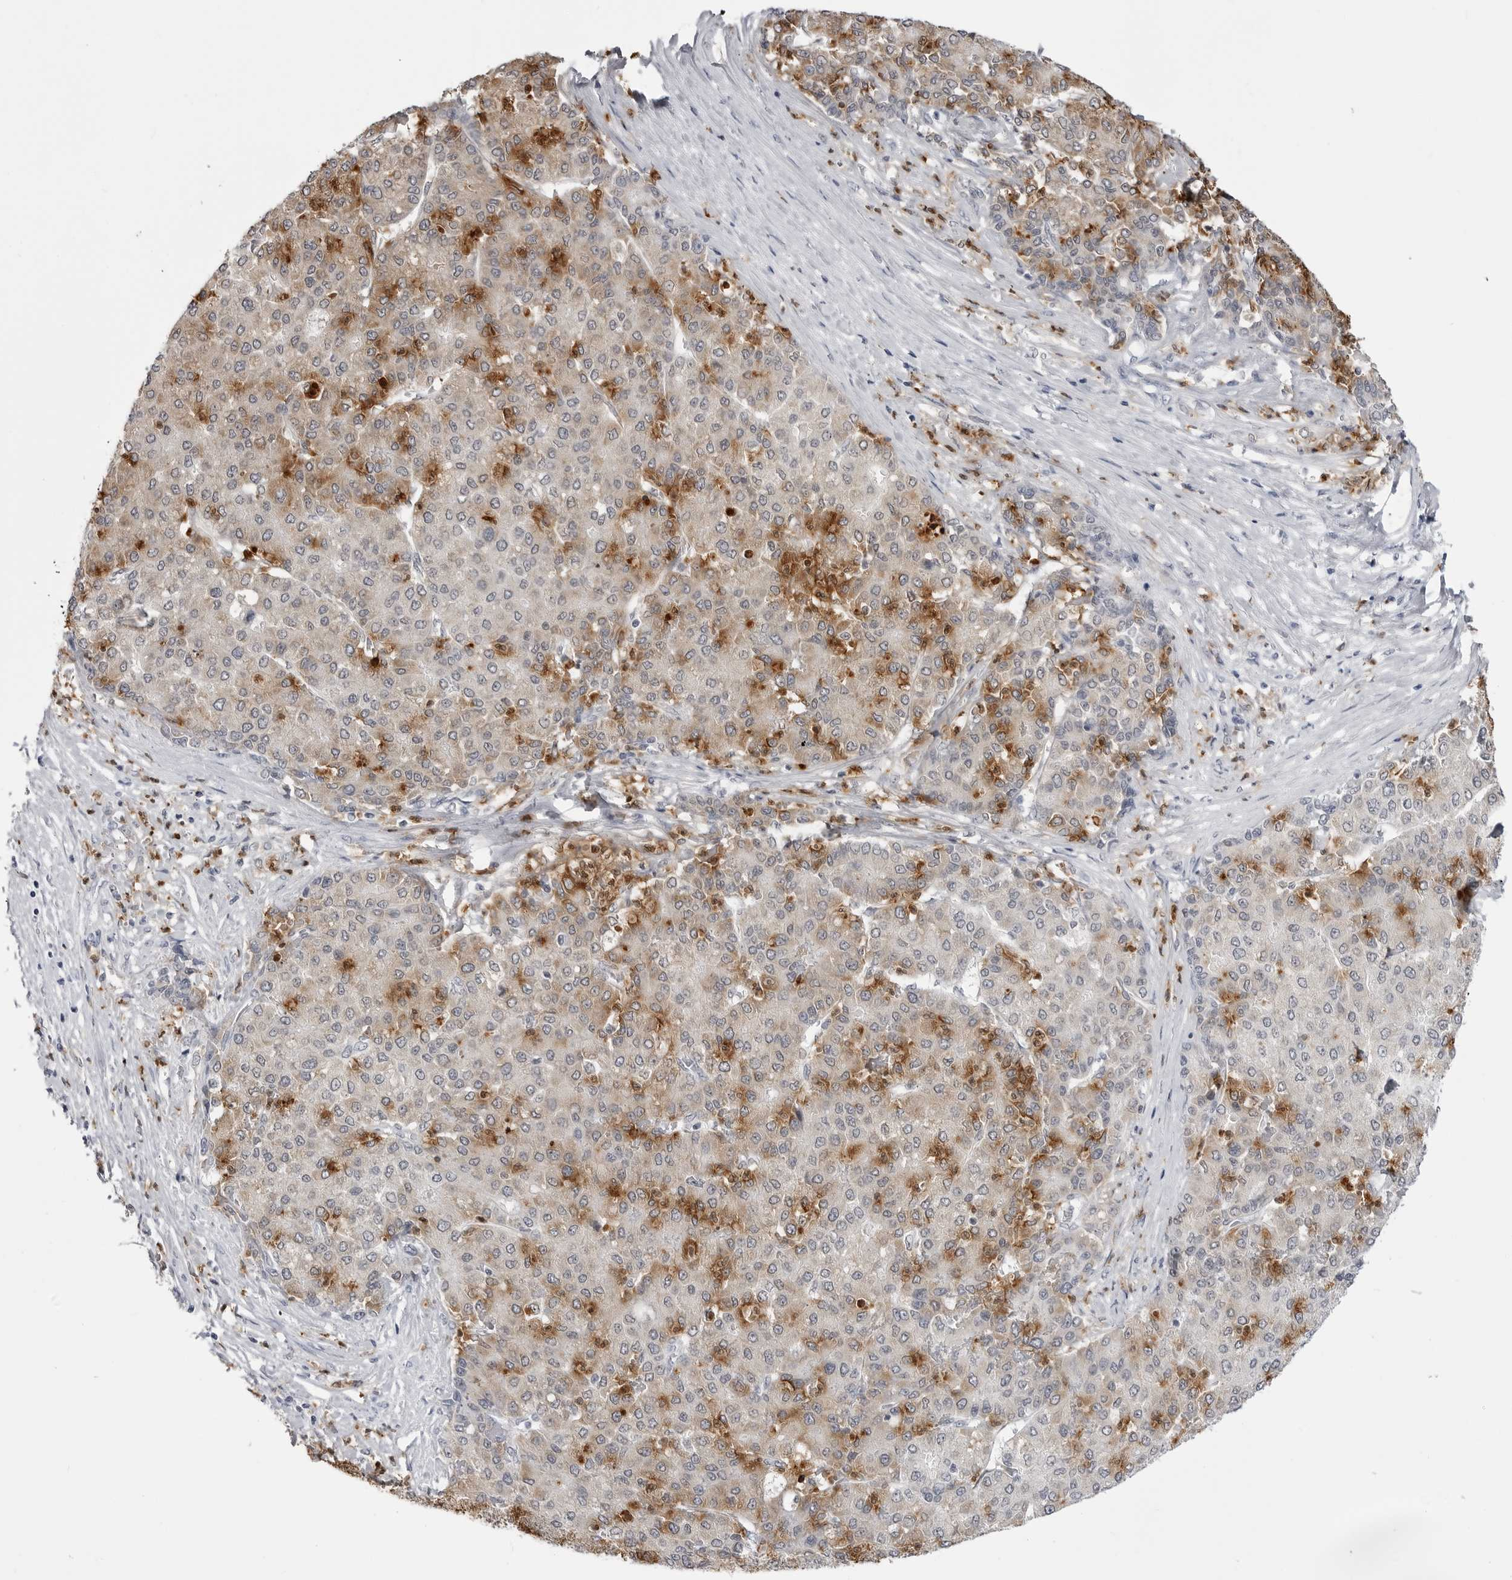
{"staining": {"intensity": "moderate", "quantity": ">75%", "location": "cytoplasmic/membranous"}, "tissue": "liver cancer", "cell_type": "Tumor cells", "image_type": "cancer", "snomed": [{"axis": "morphology", "description": "Carcinoma, Hepatocellular, NOS"}, {"axis": "topography", "description": "Liver"}], "caption": "An IHC micrograph of tumor tissue is shown. Protein staining in brown highlights moderate cytoplasmic/membranous positivity in liver cancer (hepatocellular carcinoma) within tumor cells.", "gene": "STAP2", "patient": {"sex": "male", "age": 65}}